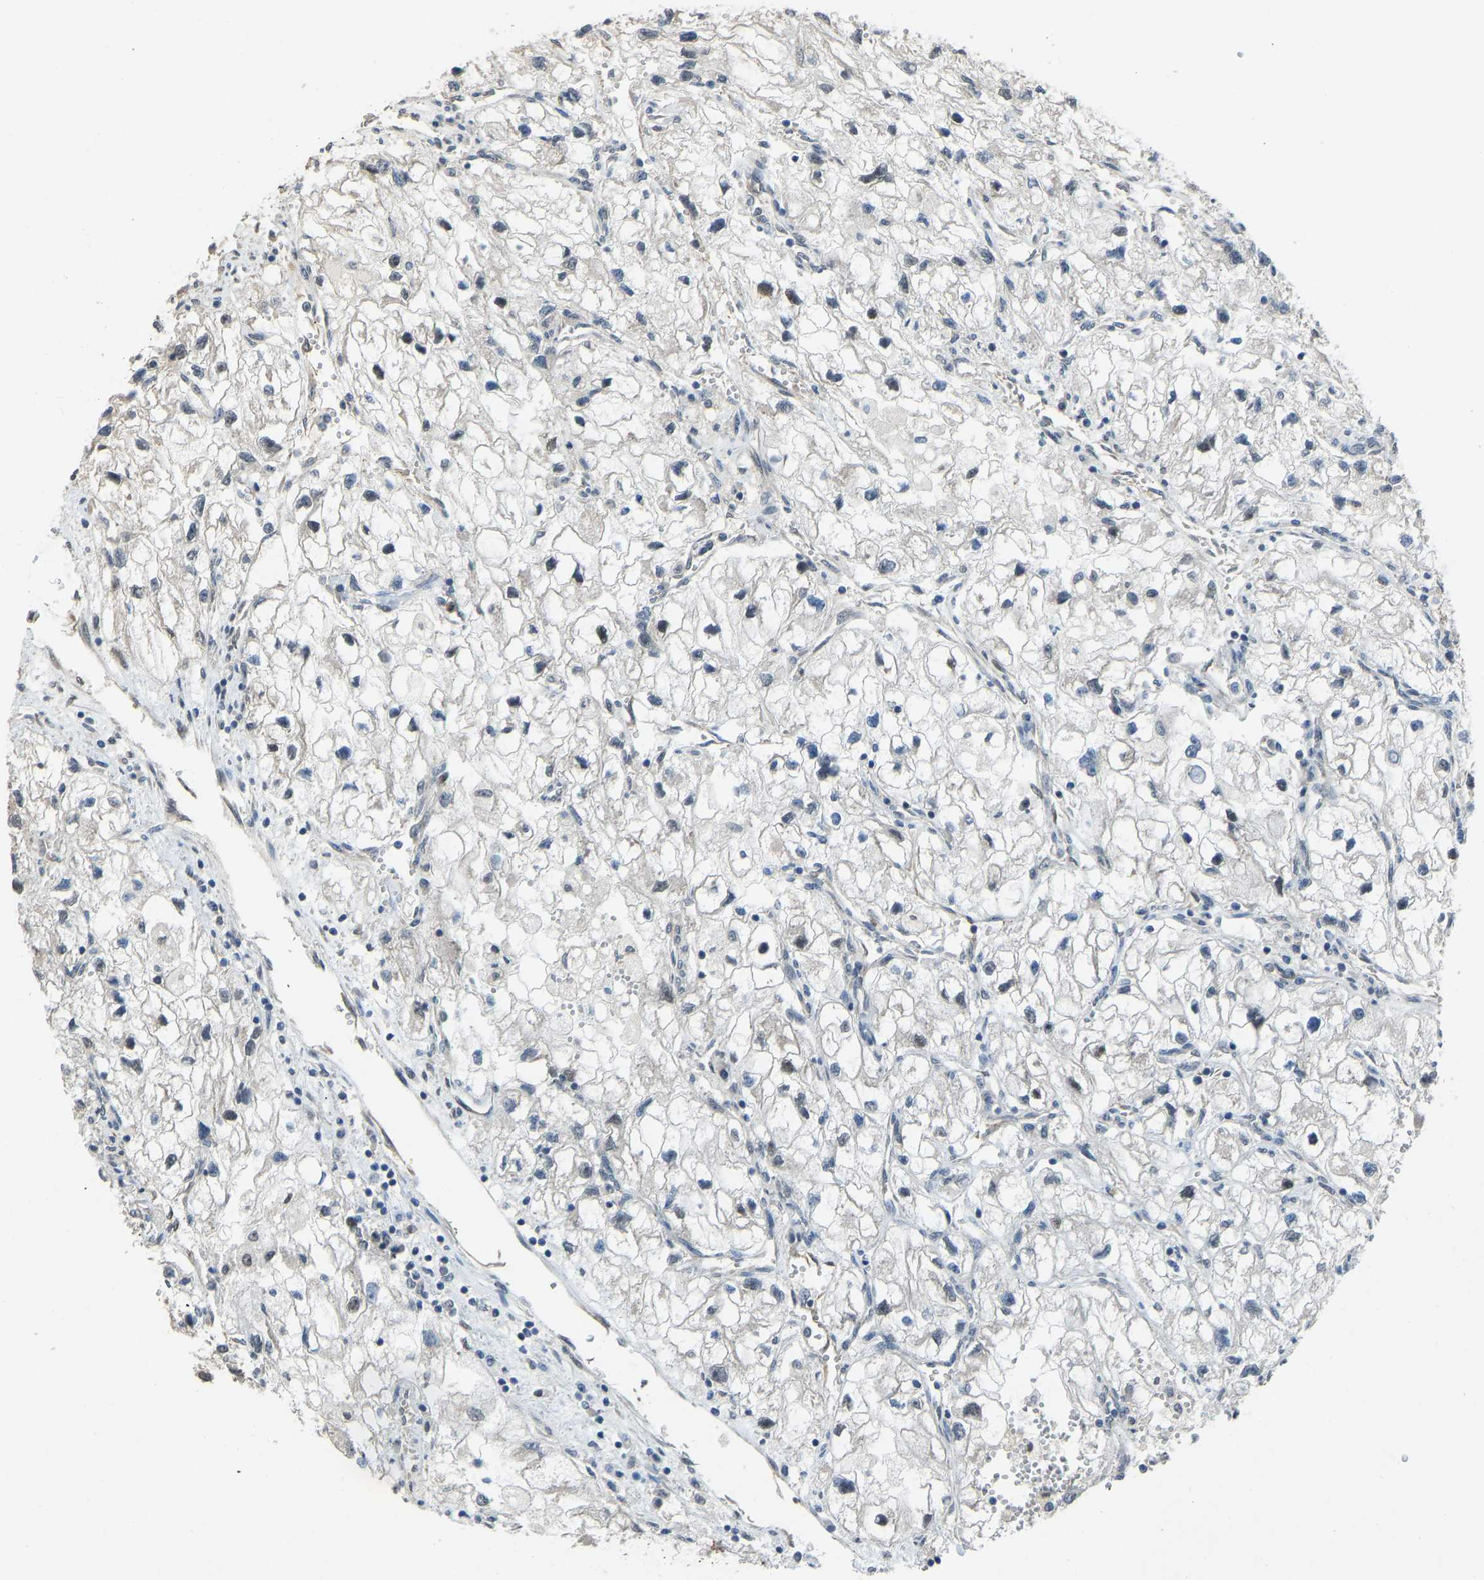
{"staining": {"intensity": "negative", "quantity": "none", "location": "none"}, "tissue": "renal cancer", "cell_type": "Tumor cells", "image_type": "cancer", "snomed": [{"axis": "morphology", "description": "Adenocarcinoma, NOS"}, {"axis": "topography", "description": "Kidney"}], "caption": "Human renal adenocarcinoma stained for a protein using immunohistochemistry exhibits no positivity in tumor cells.", "gene": "KPNA6", "patient": {"sex": "female", "age": 70}}